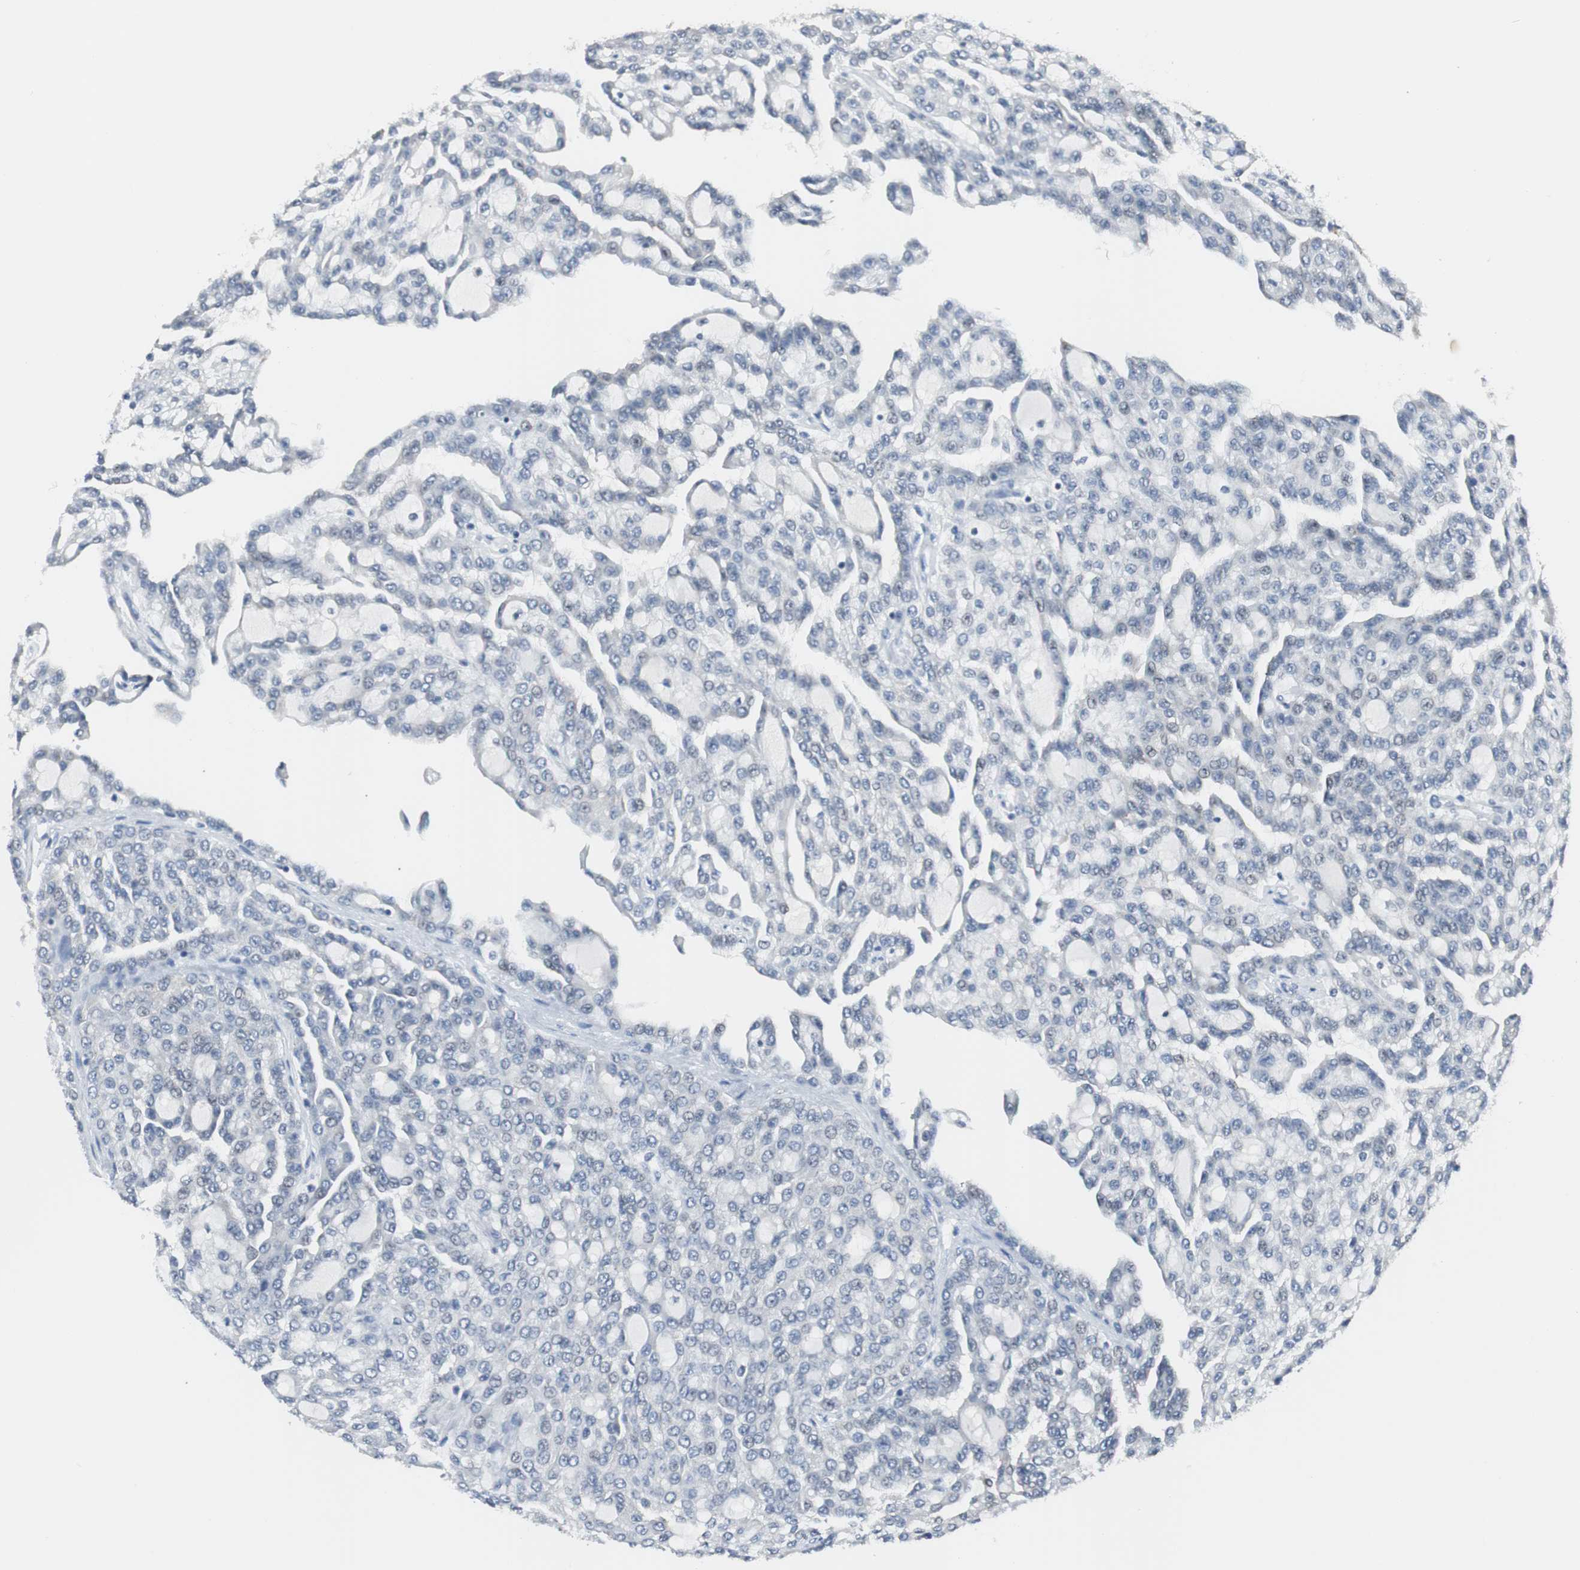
{"staining": {"intensity": "negative", "quantity": "none", "location": "none"}, "tissue": "renal cancer", "cell_type": "Tumor cells", "image_type": "cancer", "snomed": [{"axis": "morphology", "description": "Adenocarcinoma, NOS"}, {"axis": "topography", "description": "Kidney"}], "caption": "Tumor cells are negative for brown protein staining in renal cancer.", "gene": "SOX30", "patient": {"sex": "male", "age": 63}}